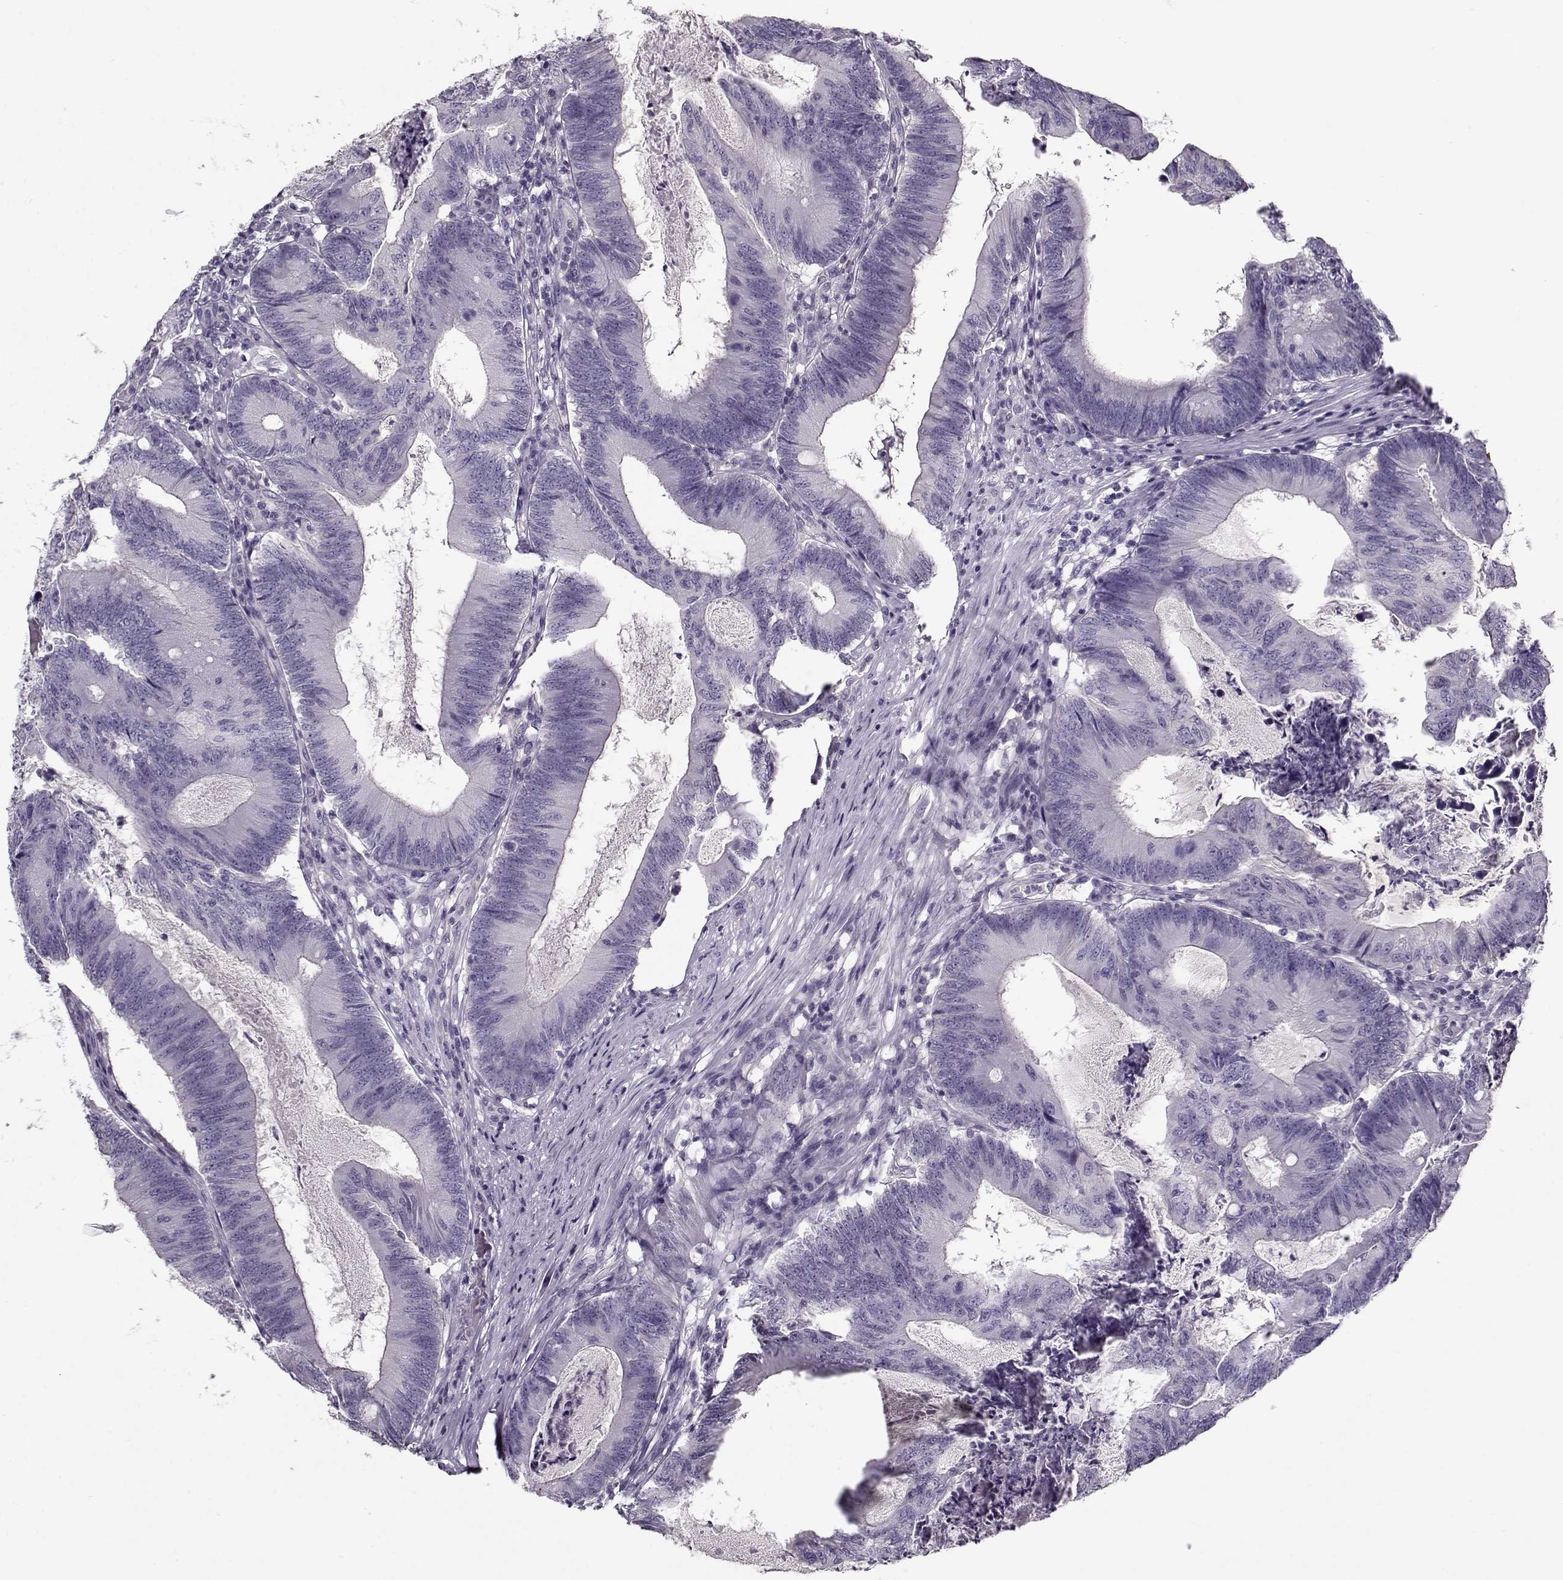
{"staining": {"intensity": "negative", "quantity": "none", "location": "none"}, "tissue": "colorectal cancer", "cell_type": "Tumor cells", "image_type": "cancer", "snomed": [{"axis": "morphology", "description": "Adenocarcinoma, NOS"}, {"axis": "topography", "description": "Colon"}], "caption": "Photomicrograph shows no protein staining in tumor cells of colorectal adenocarcinoma tissue.", "gene": "CCDC136", "patient": {"sex": "female", "age": 70}}